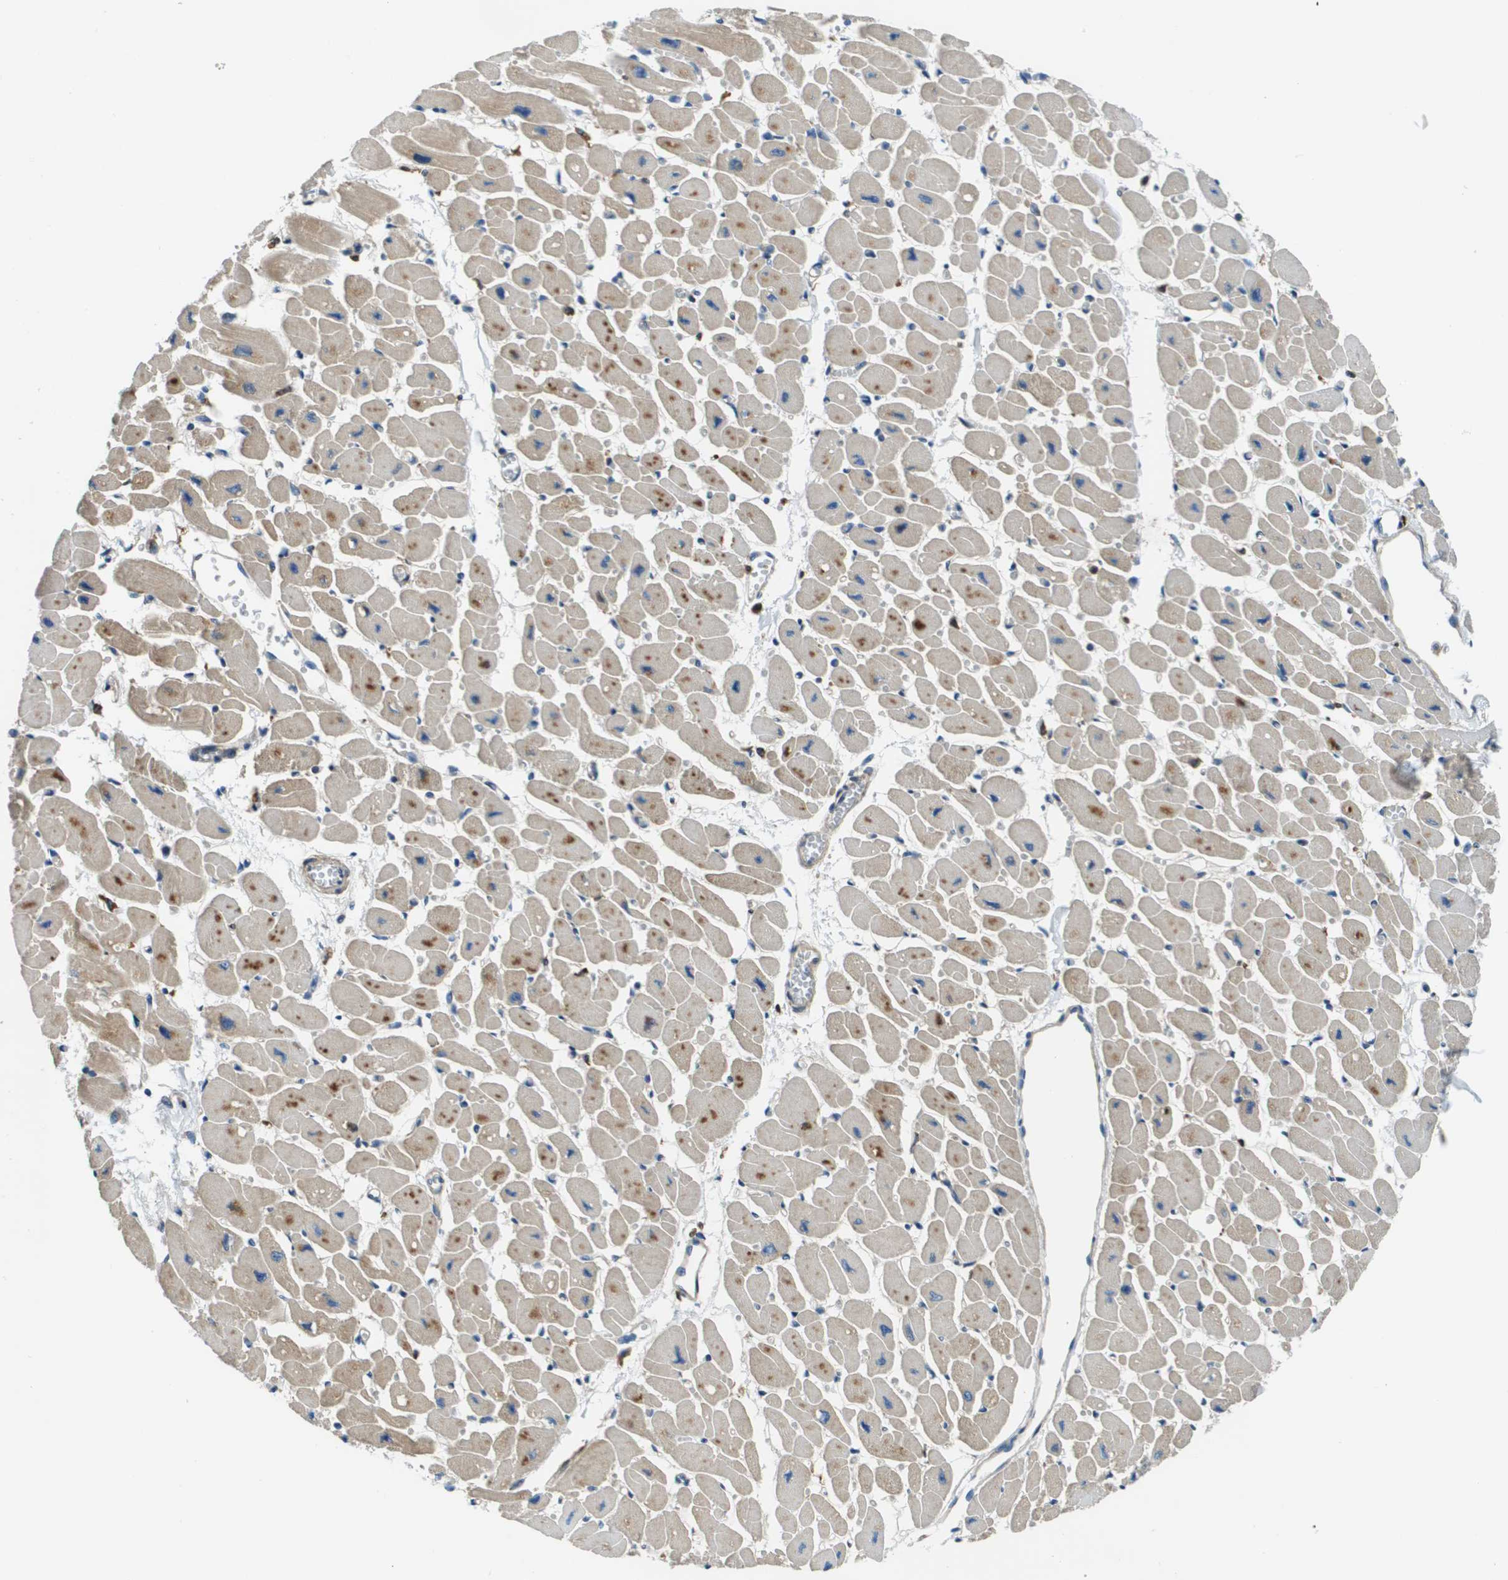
{"staining": {"intensity": "moderate", "quantity": ">75%", "location": "cytoplasmic/membranous"}, "tissue": "heart muscle", "cell_type": "Cardiomyocytes", "image_type": "normal", "snomed": [{"axis": "morphology", "description": "Normal tissue, NOS"}, {"axis": "topography", "description": "Heart"}], "caption": "Immunohistochemical staining of unremarkable heart muscle exhibits moderate cytoplasmic/membranous protein expression in approximately >75% of cardiomyocytes. (brown staining indicates protein expression, while blue staining denotes nuclei).", "gene": "CNPY3", "patient": {"sex": "female", "age": 54}}